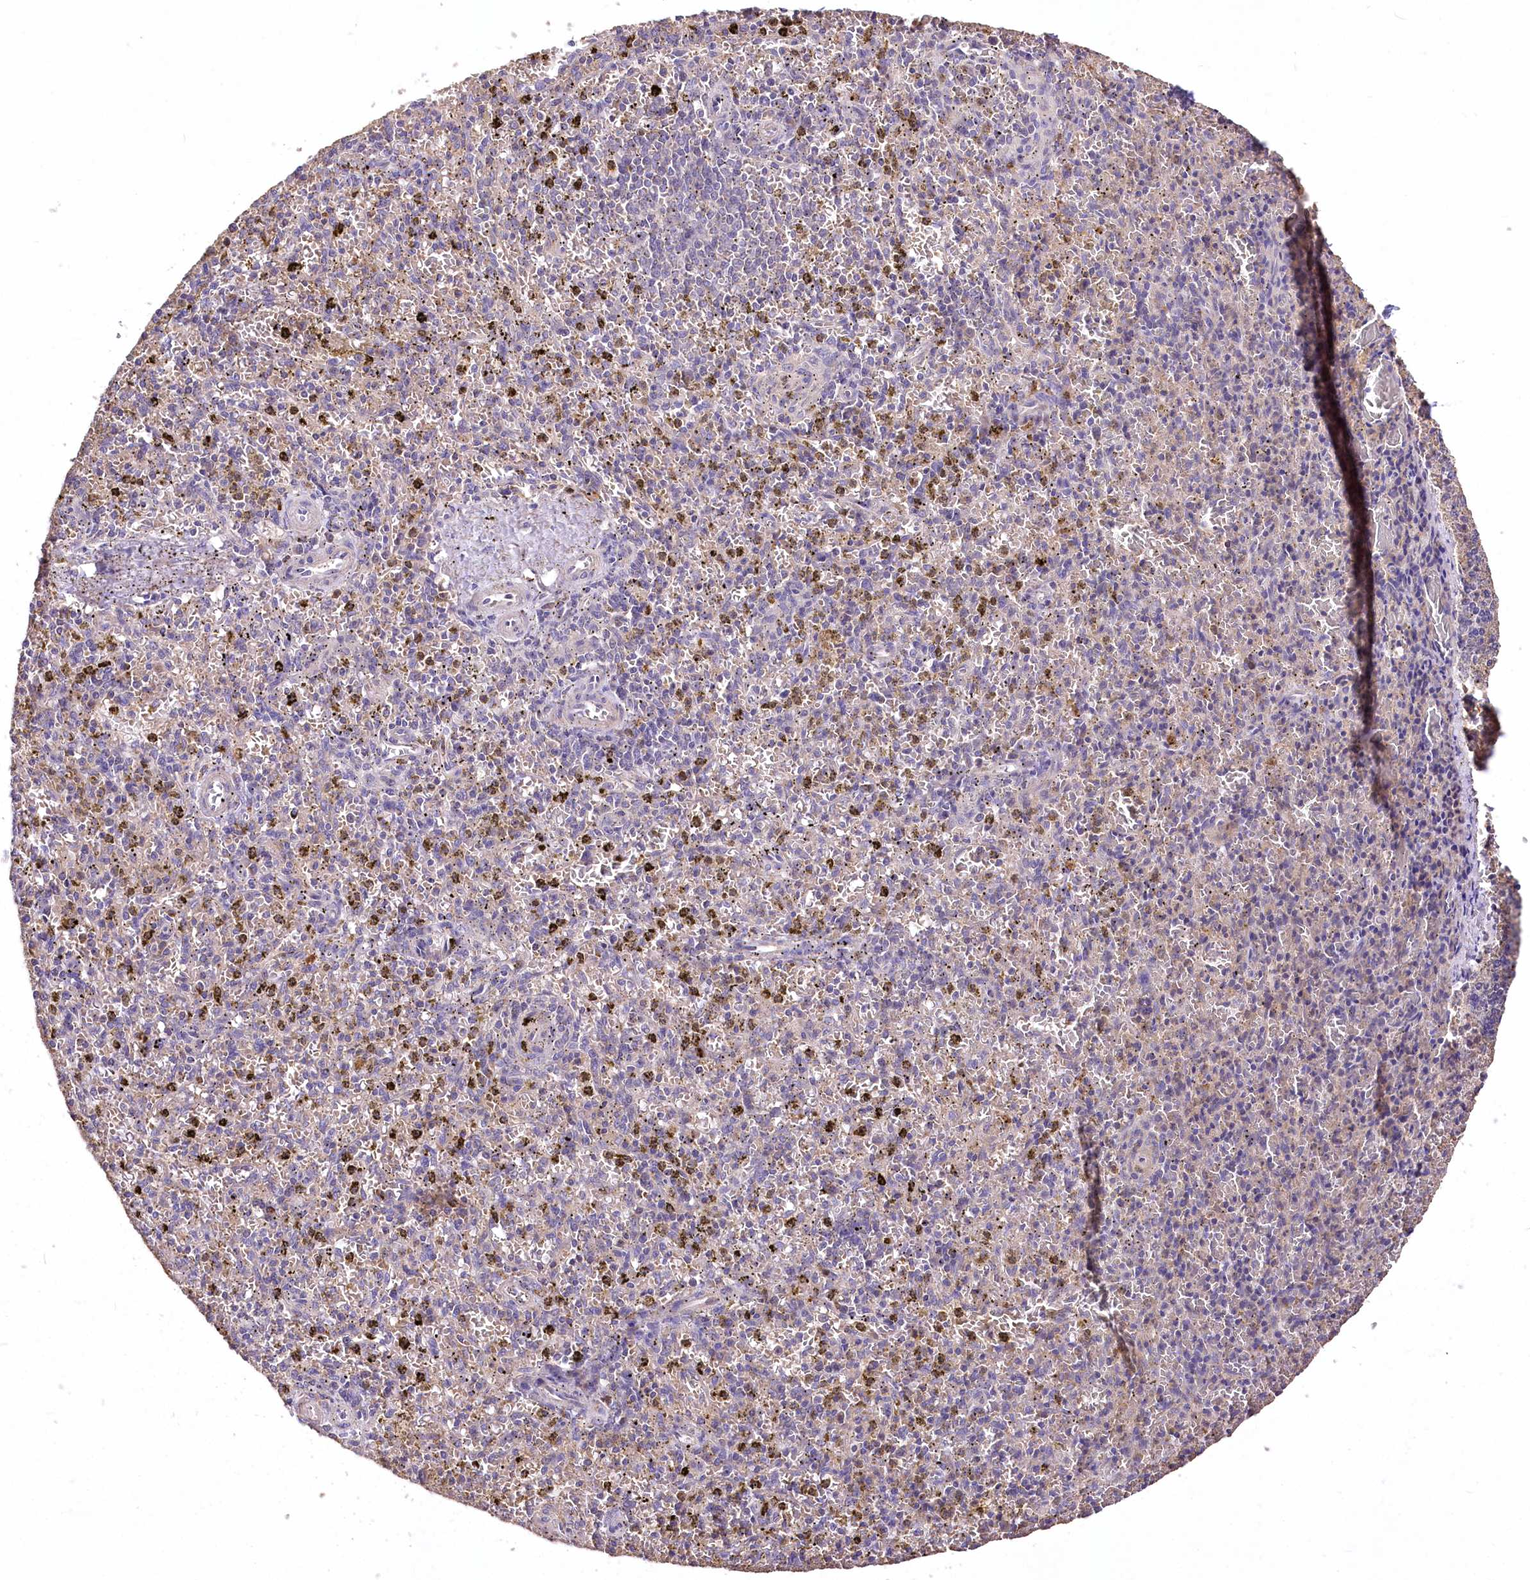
{"staining": {"intensity": "negative", "quantity": "none", "location": "none"}, "tissue": "spleen", "cell_type": "Cells in red pulp", "image_type": "normal", "snomed": [{"axis": "morphology", "description": "Normal tissue, NOS"}, {"axis": "topography", "description": "Spleen"}], "caption": "Immunohistochemical staining of benign human spleen shows no significant positivity in cells in red pulp.", "gene": "PCYOX1L", "patient": {"sex": "male", "age": 72}}